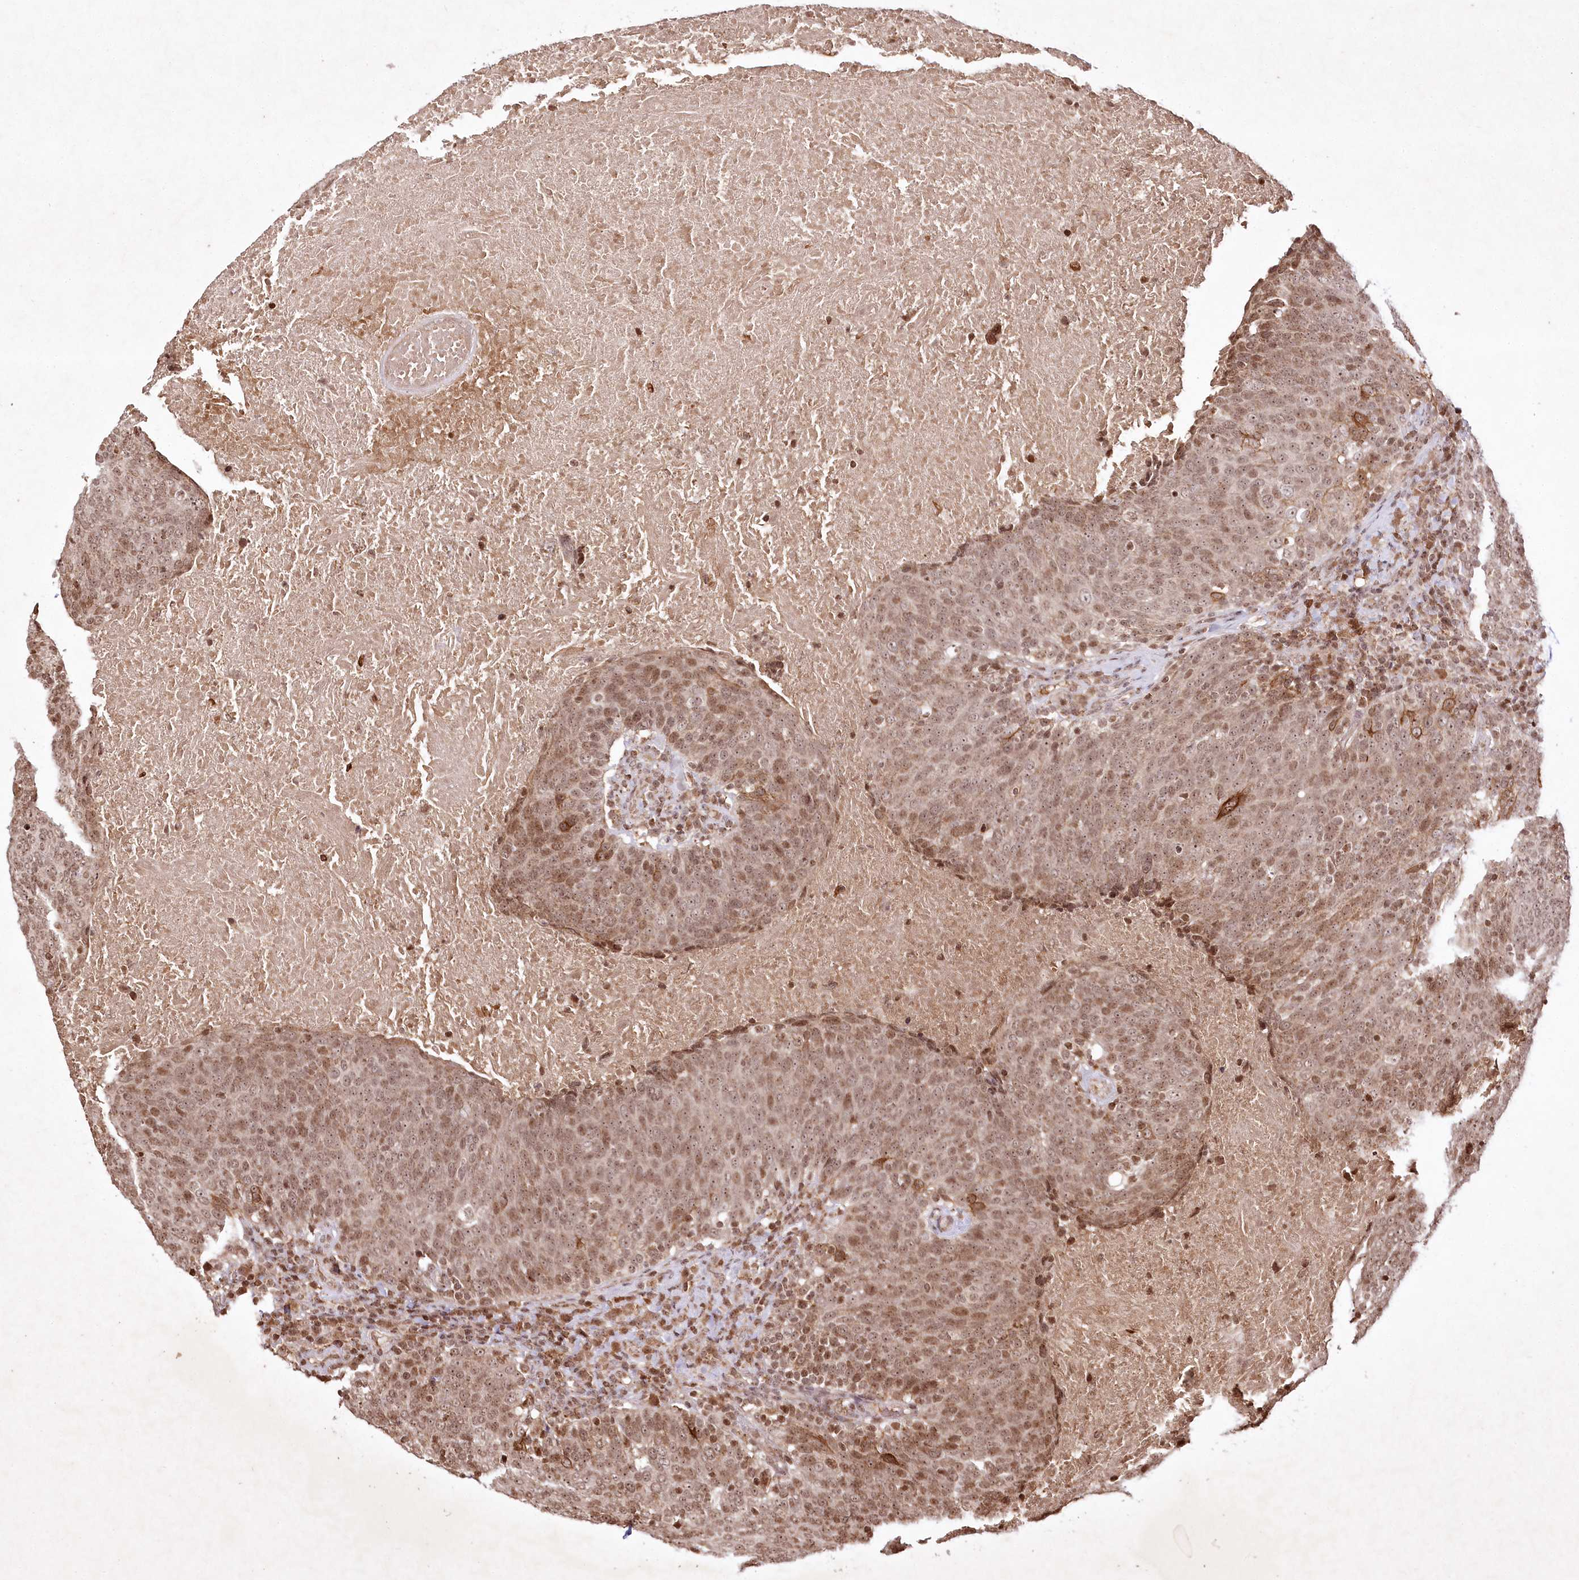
{"staining": {"intensity": "moderate", "quantity": ">75%", "location": "nuclear"}, "tissue": "head and neck cancer", "cell_type": "Tumor cells", "image_type": "cancer", "snomed": [{"axis": "morphology", "description": "Squamous cell carcinoma, NOS"}, {"axis": "morphology", "description": "Squamous cell carcinoma, metastatic, NOS"}, {"axis": "topography", "description": "Lymph node"}, {"axis": "topography", "description": "Head-Neck"}], "caption": "Immunohistochemistry (IHC) (DAB (3,3'-diaminobenzidine)) staining of head and neck metastatic squamous cell carcinoma shows moderate nuclear protein staining in about >75% of tumor cells.", "gene": "CARM1", "patient": {"sex": "male", "age": 62}}